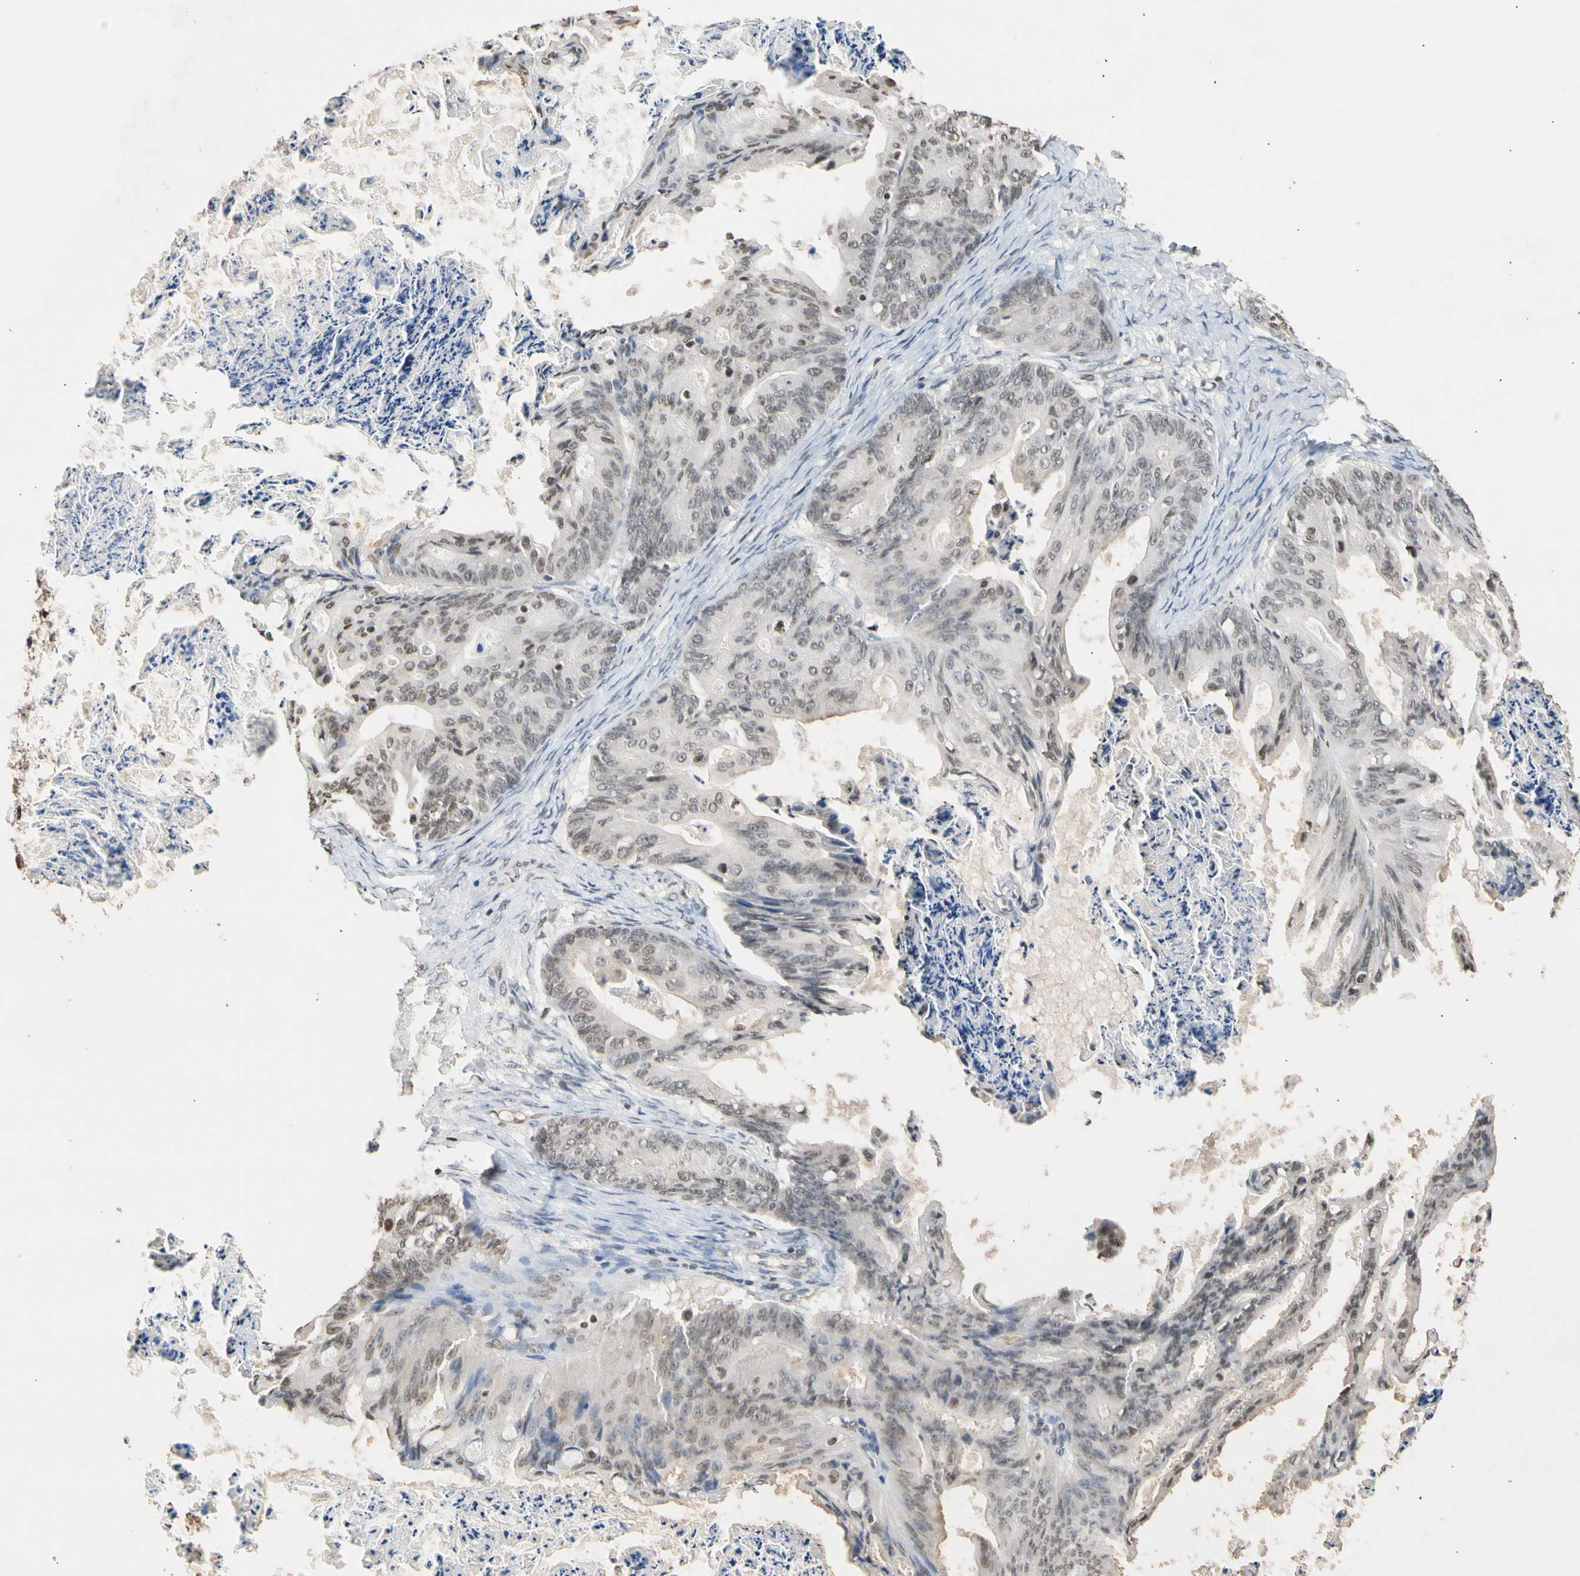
{"staining": {"intensity": "negative", "quantity": "none", "location": "none"}, "tissue": "ovarian cancer", "cell_type": "Tumor cells", "image_type": "cancer", "snomed": [{"axis": "morphology", "description": "Cystadenocarcinoma, mucinous, NOS"}, {"axis": "topography", "description": "Ovary"}], "caption": "High magnification brightfield microscopy of ovarian cancer stained with DAB (brown) and counterstained with hematoxylin (blue): tumor cells show no significant expression.", "gene": "GPX4", "patient": {"sex": "female", "age": 37}}